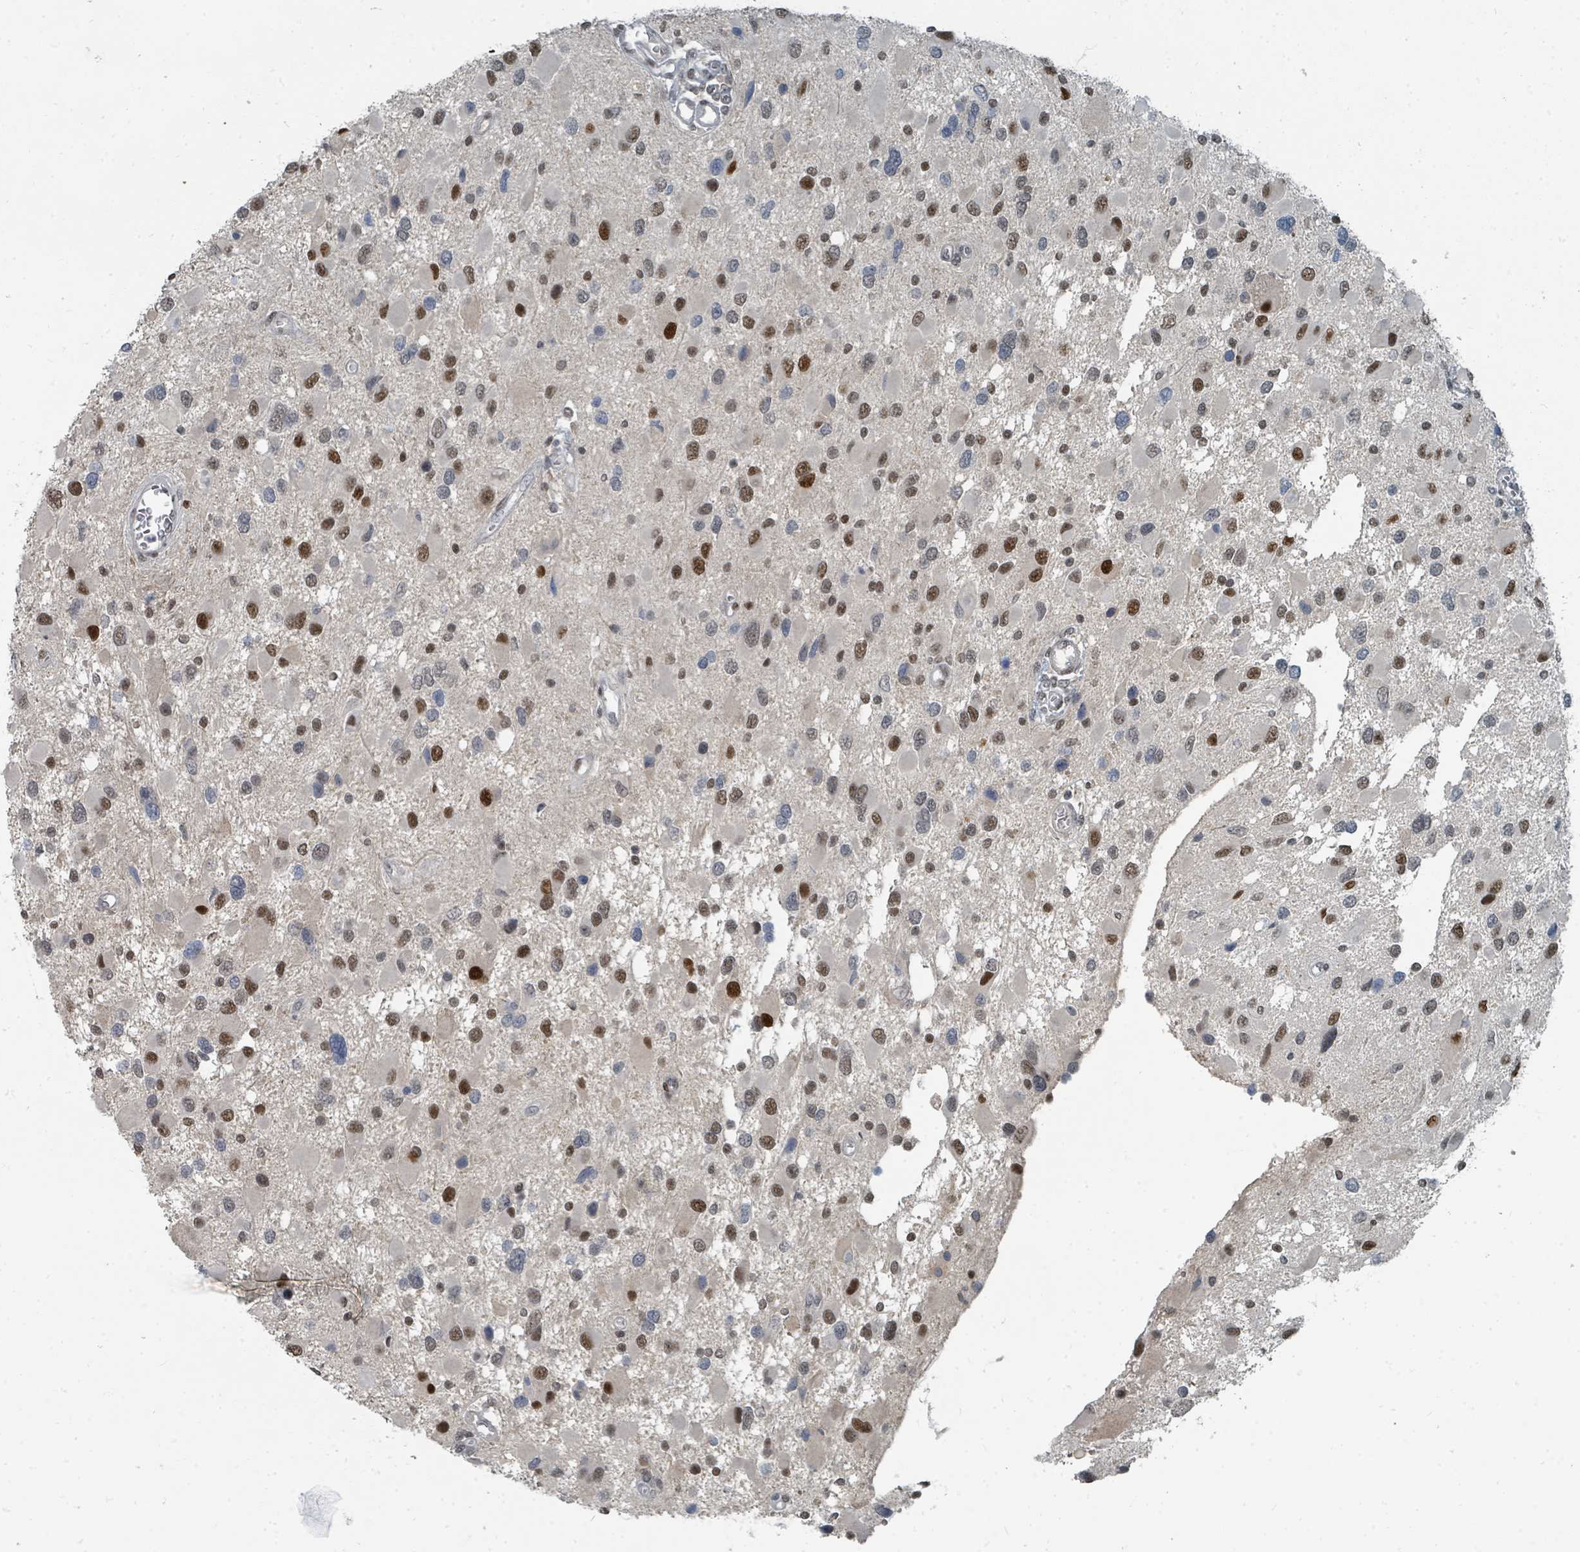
{"staining": {"intensity": "moderate", "quantity": "25%-75%", "location": "nuclear"}, "tissue": "glioma", "cell_type": "Tumor cells", "image_type": "cancer", "snomed": [{"axis": "morphology", "description": "Glioma, malignant, High grade"}, {"axis": "topography", "description": "Brain"}], "caption": "Tumor cells show medium levels of moderate nuclear positivity in about 25%-75% of cells in human malignant glioma (high-grade). (DAB = brown stain, brightfield microscopy at high magnification).", "gene": "UCK1", "patient": {"sex": "male", "age": 53}}